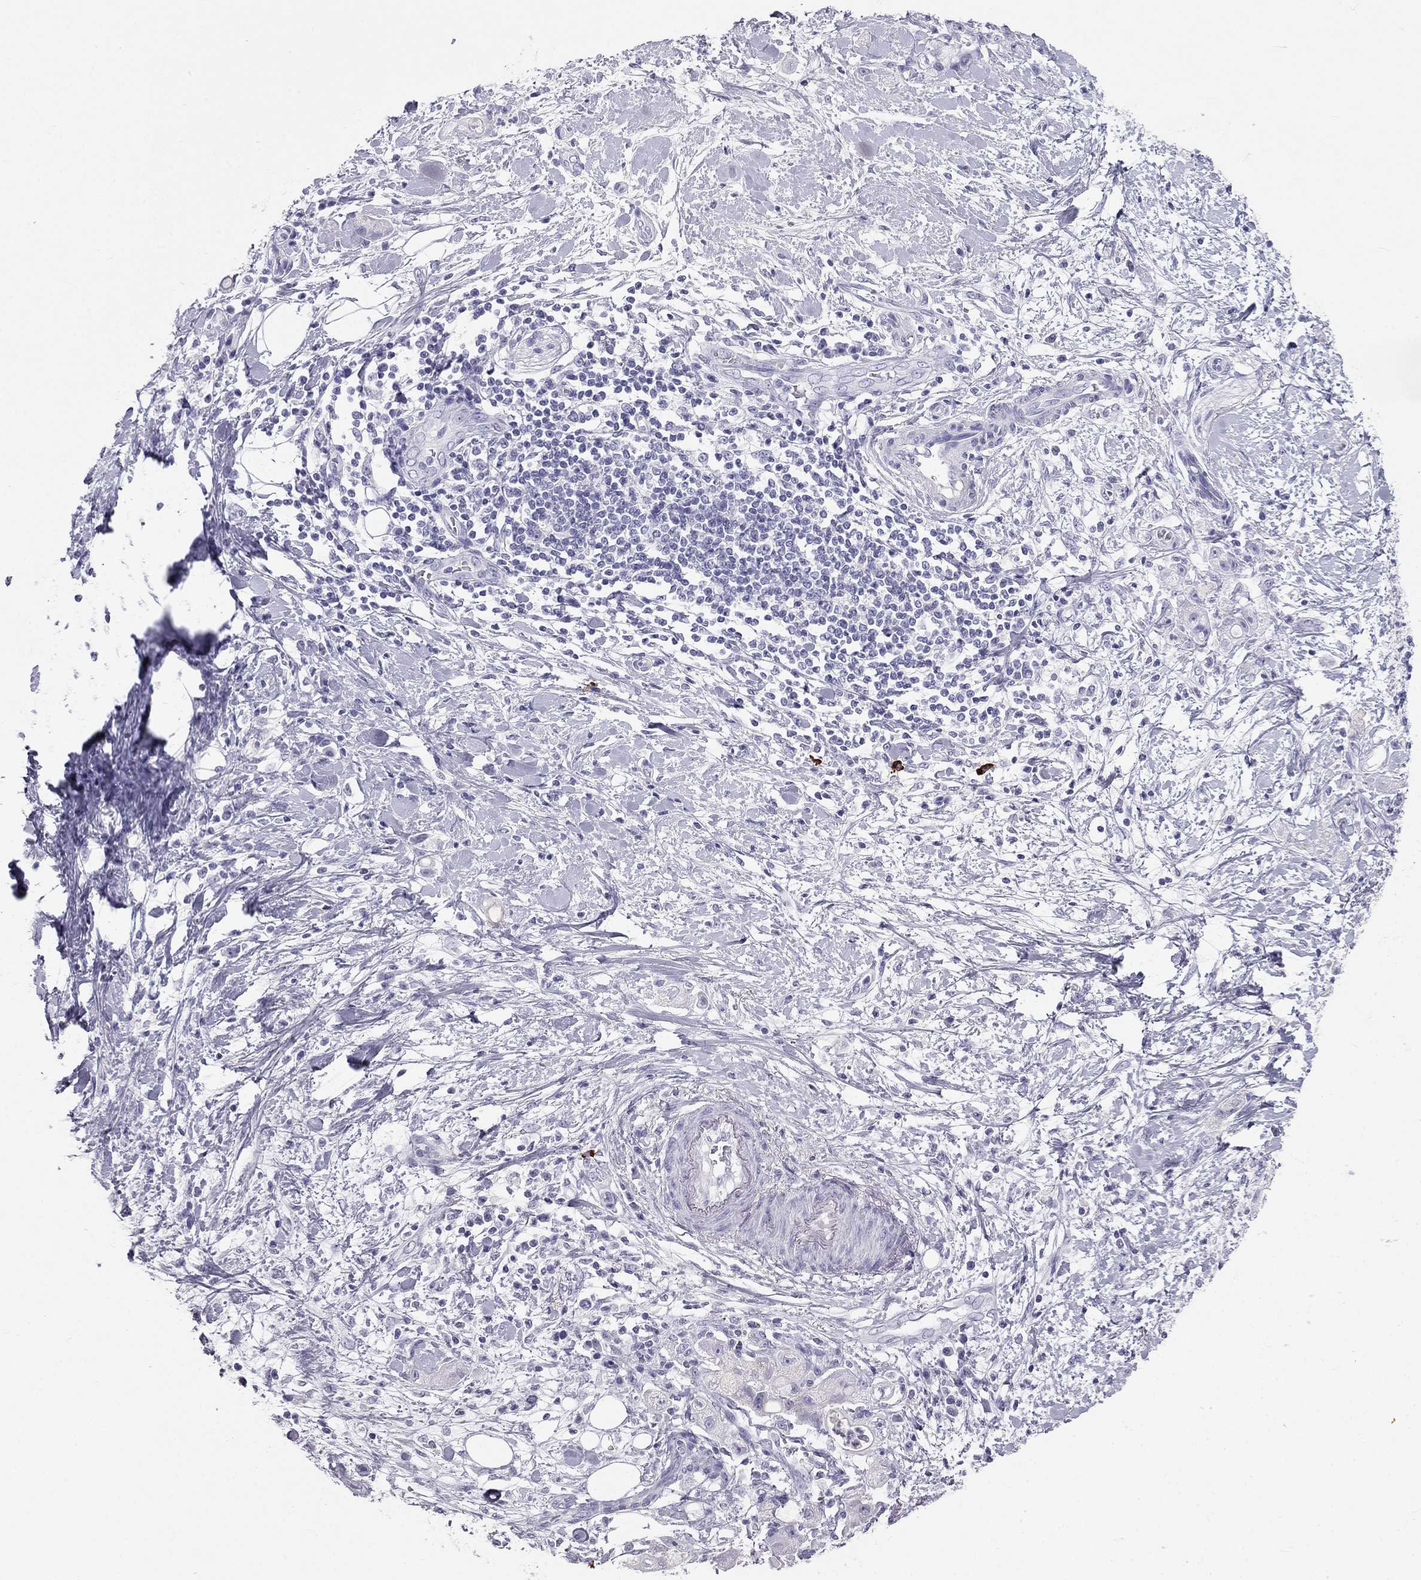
{"staining": {"intensity": "negative", "quantity": "none", "location": "none"}, "tissue": "stomach cancer", "cell_type": "Tumor cells", "image_type": "cancer", "snomed": [{"axis": "morphology", "description": "Adenocarcinoma, NOS"}, {"axis": "topography", "description": "Stomach"}], "caption": "High magnification brightfield microscopy of stomach cancer (adenocarcinoma) stained with DAB (brown) and counterstained with hematoxylin (blue): tumor cells show no significant positivity.", "gene": "KLRG1", "patient": {"sex": "male", "age": 58}}